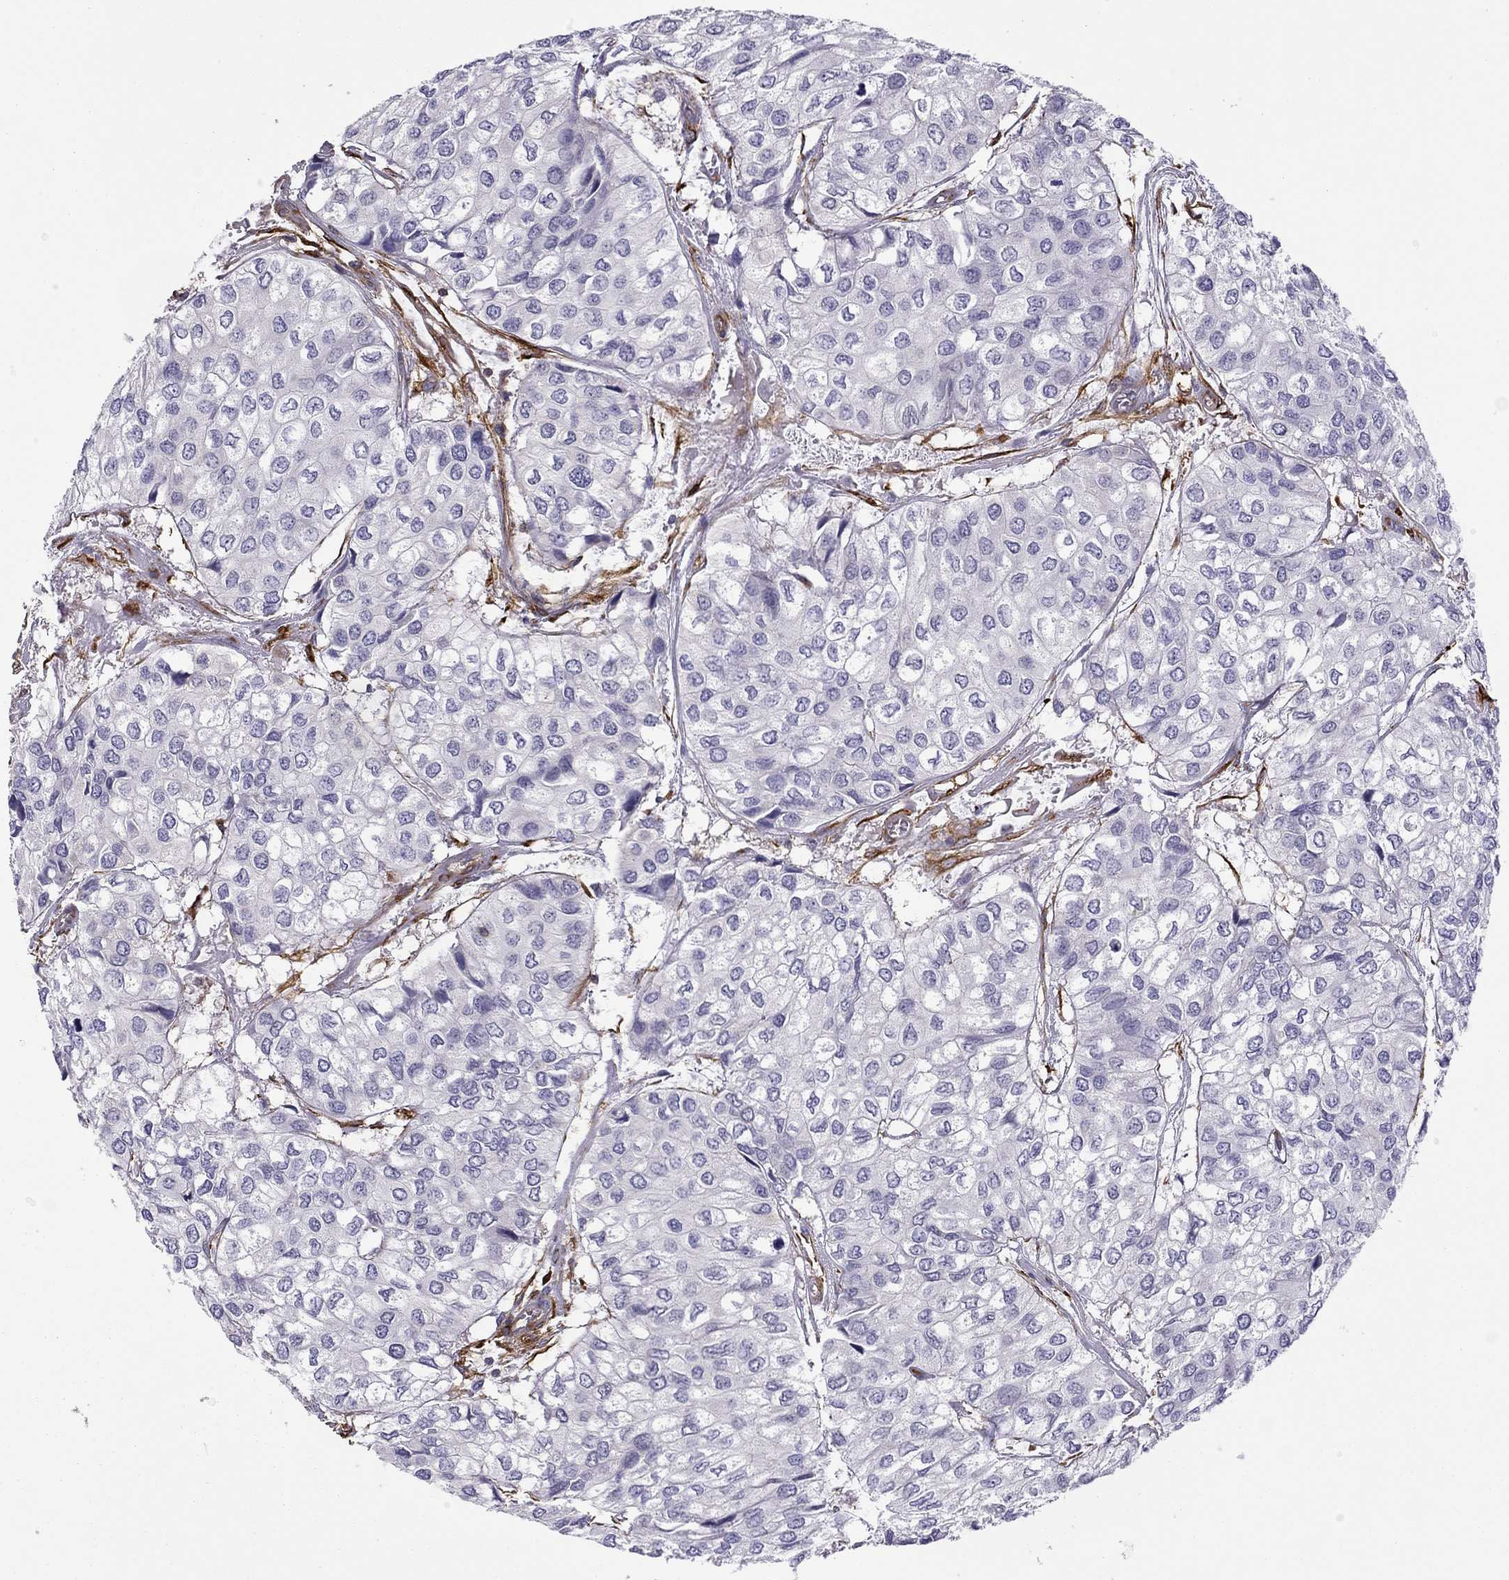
{"staining": {"intensity": "negative", "quantity": "none", "location": "none"}, "tissue": "urothelial cancer", "cell_type": "Tumor cells", "image_type": "cancer", "snomed": [{"axis": "morphology", "description": "Urothelial carcinoma, High grade"}, {"axis": "topography", "description": "Urinary bladder"}], "caption": "Immunohistochemical staining of urothelial cancer demonstrates no significant positivity in tumor cells. (DAB (3,3'-diaminobenzidine) immunohistochemistry (IHC) with hematoxylin counter stain).", "gene": "MAP4", "patient": {"sex": "male", "age": 73}}